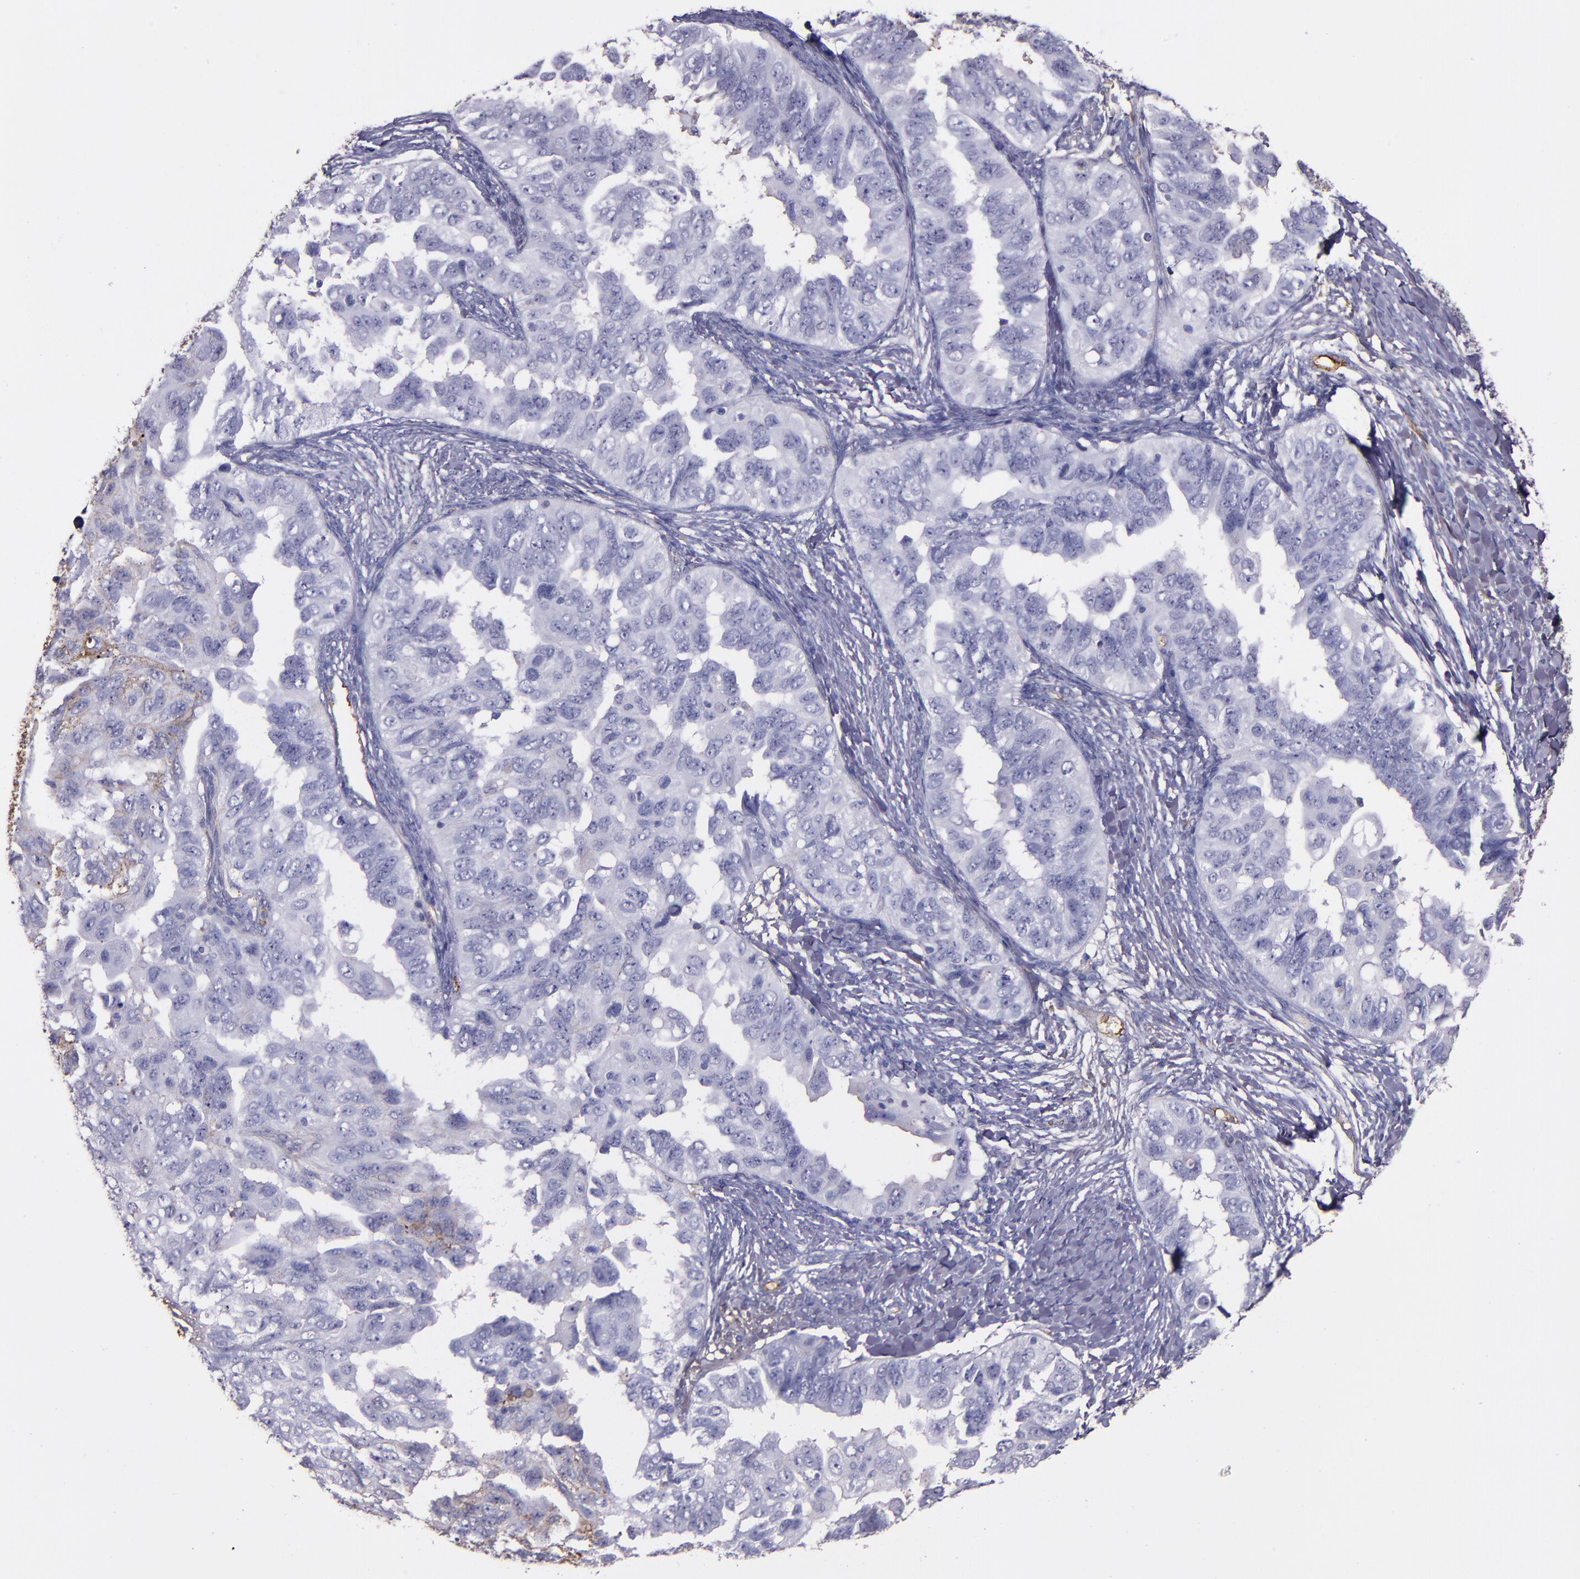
{"staining": {"intensity": "negative", "quantity": "none", "location": "none"}, "tissue": "ovarian cancer", "cell_type": "Tumor cells", "image_type": "cancer", "snomed": [{"axis": "morphology", "description": "Cystadenocarcinoma, serous, NOS"}, {"axis": "topography", "description": "Ovary"}], "caption": "Immunohistochemistry (IHC) histopathology image of serous cystadenocarcinoma (ovarian) stained for a protein (brown), which displays no staining in tumor cells.", "gene": "A2M", "patient": {"sex": "female", "age": 82}}